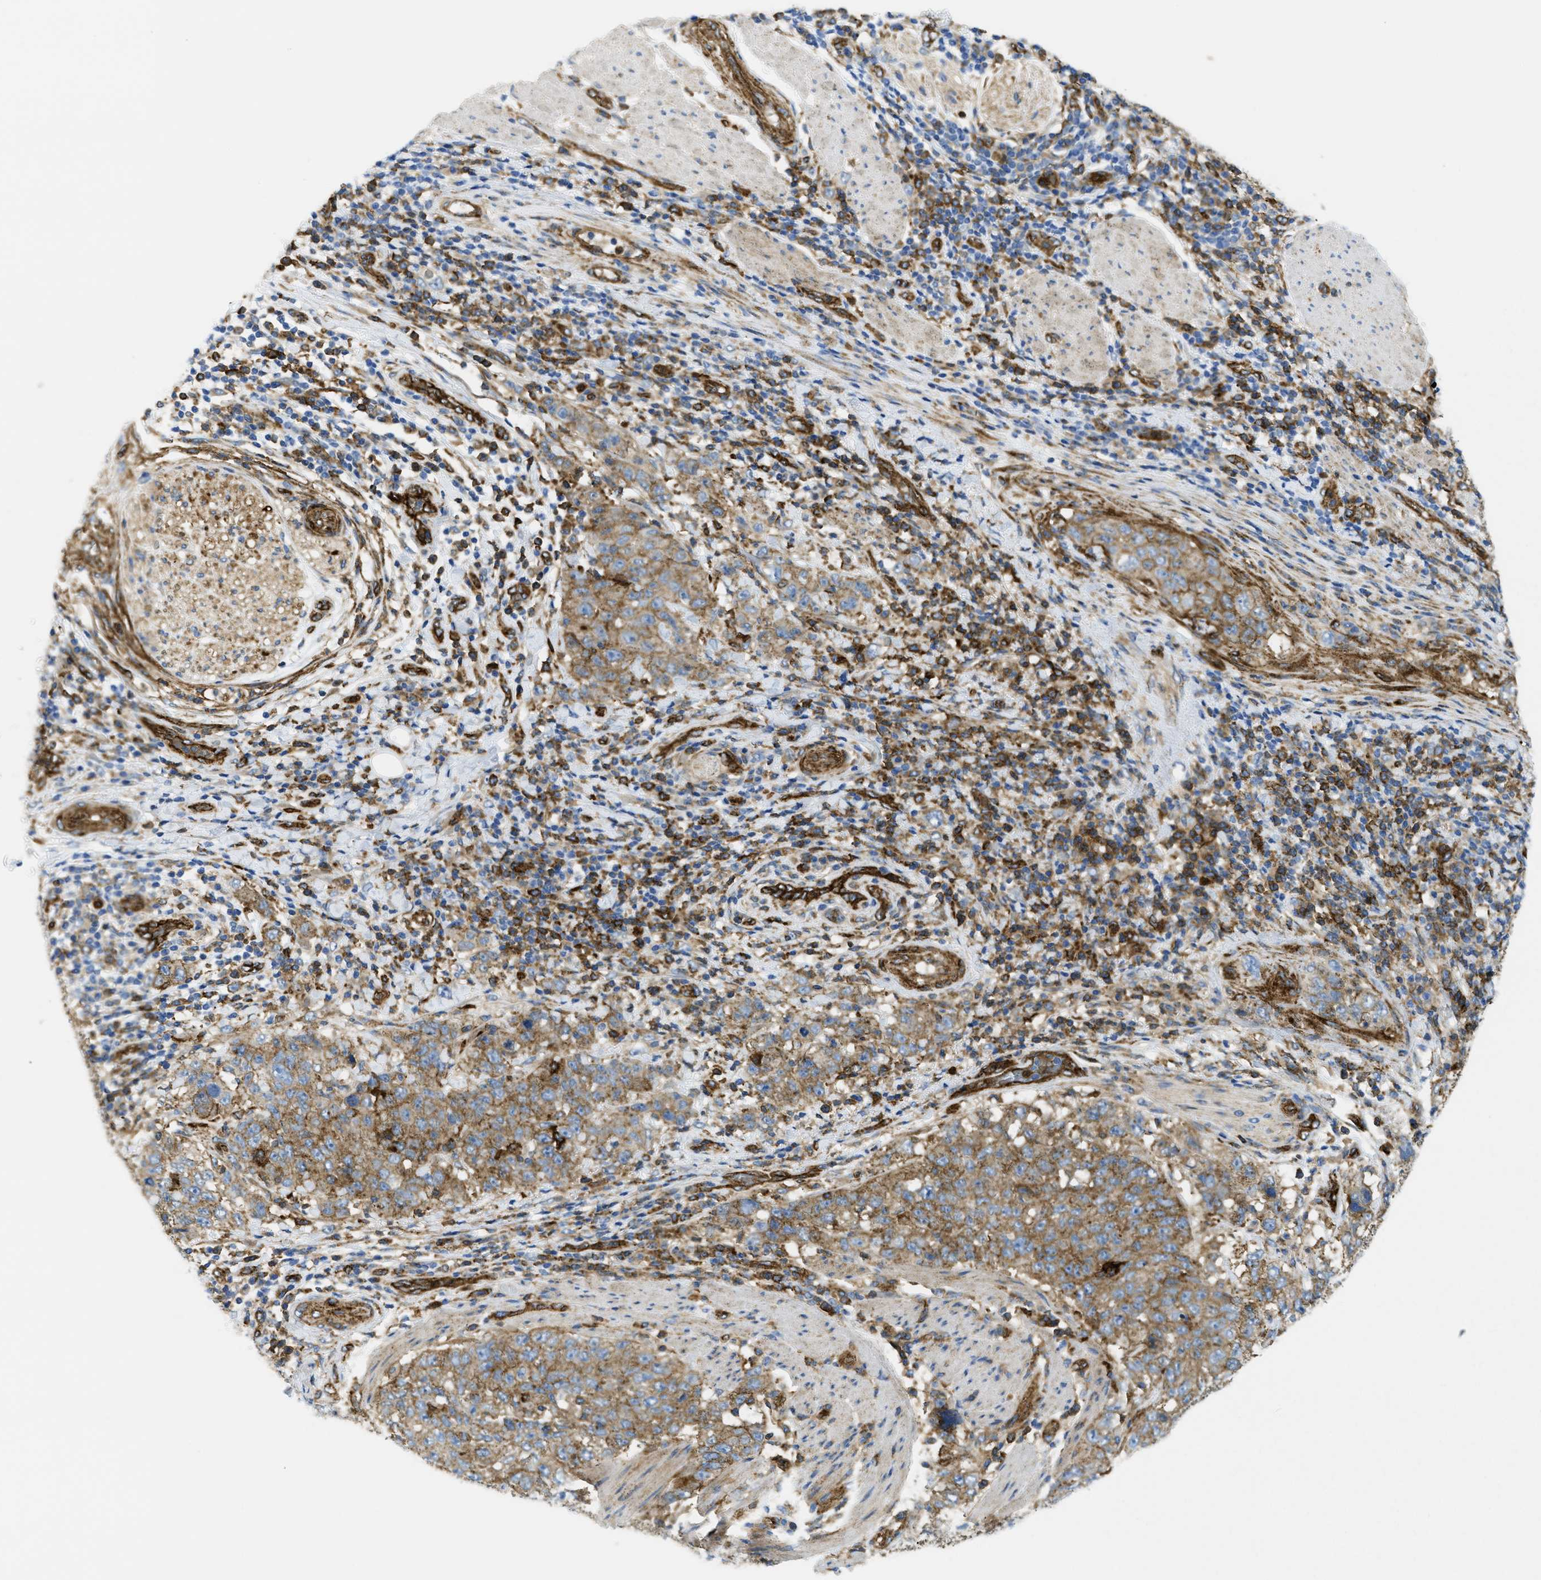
{"staining": {"intensity": "moderate", "quantity": ">75%", "location": "cytoplasmic/membranous"}, "tissue": "stomach cancer", "cell_type": "Tumor cells", "image_type": "cancer", "snomed": [{"axis": "morphology", "description": "Adenocarcinoma, NOS"}, {"axis": "topography", "description": "Stomach"}], "caption": "Immunohistochemical staining of human stomach cancer (adenocarcinoma) shows medium levels of moderate cytoplasmic/membranous staining in about >75% of tumor cells.", "gene": "HIP1", "patient": {"sex": "male", "age": 48}}